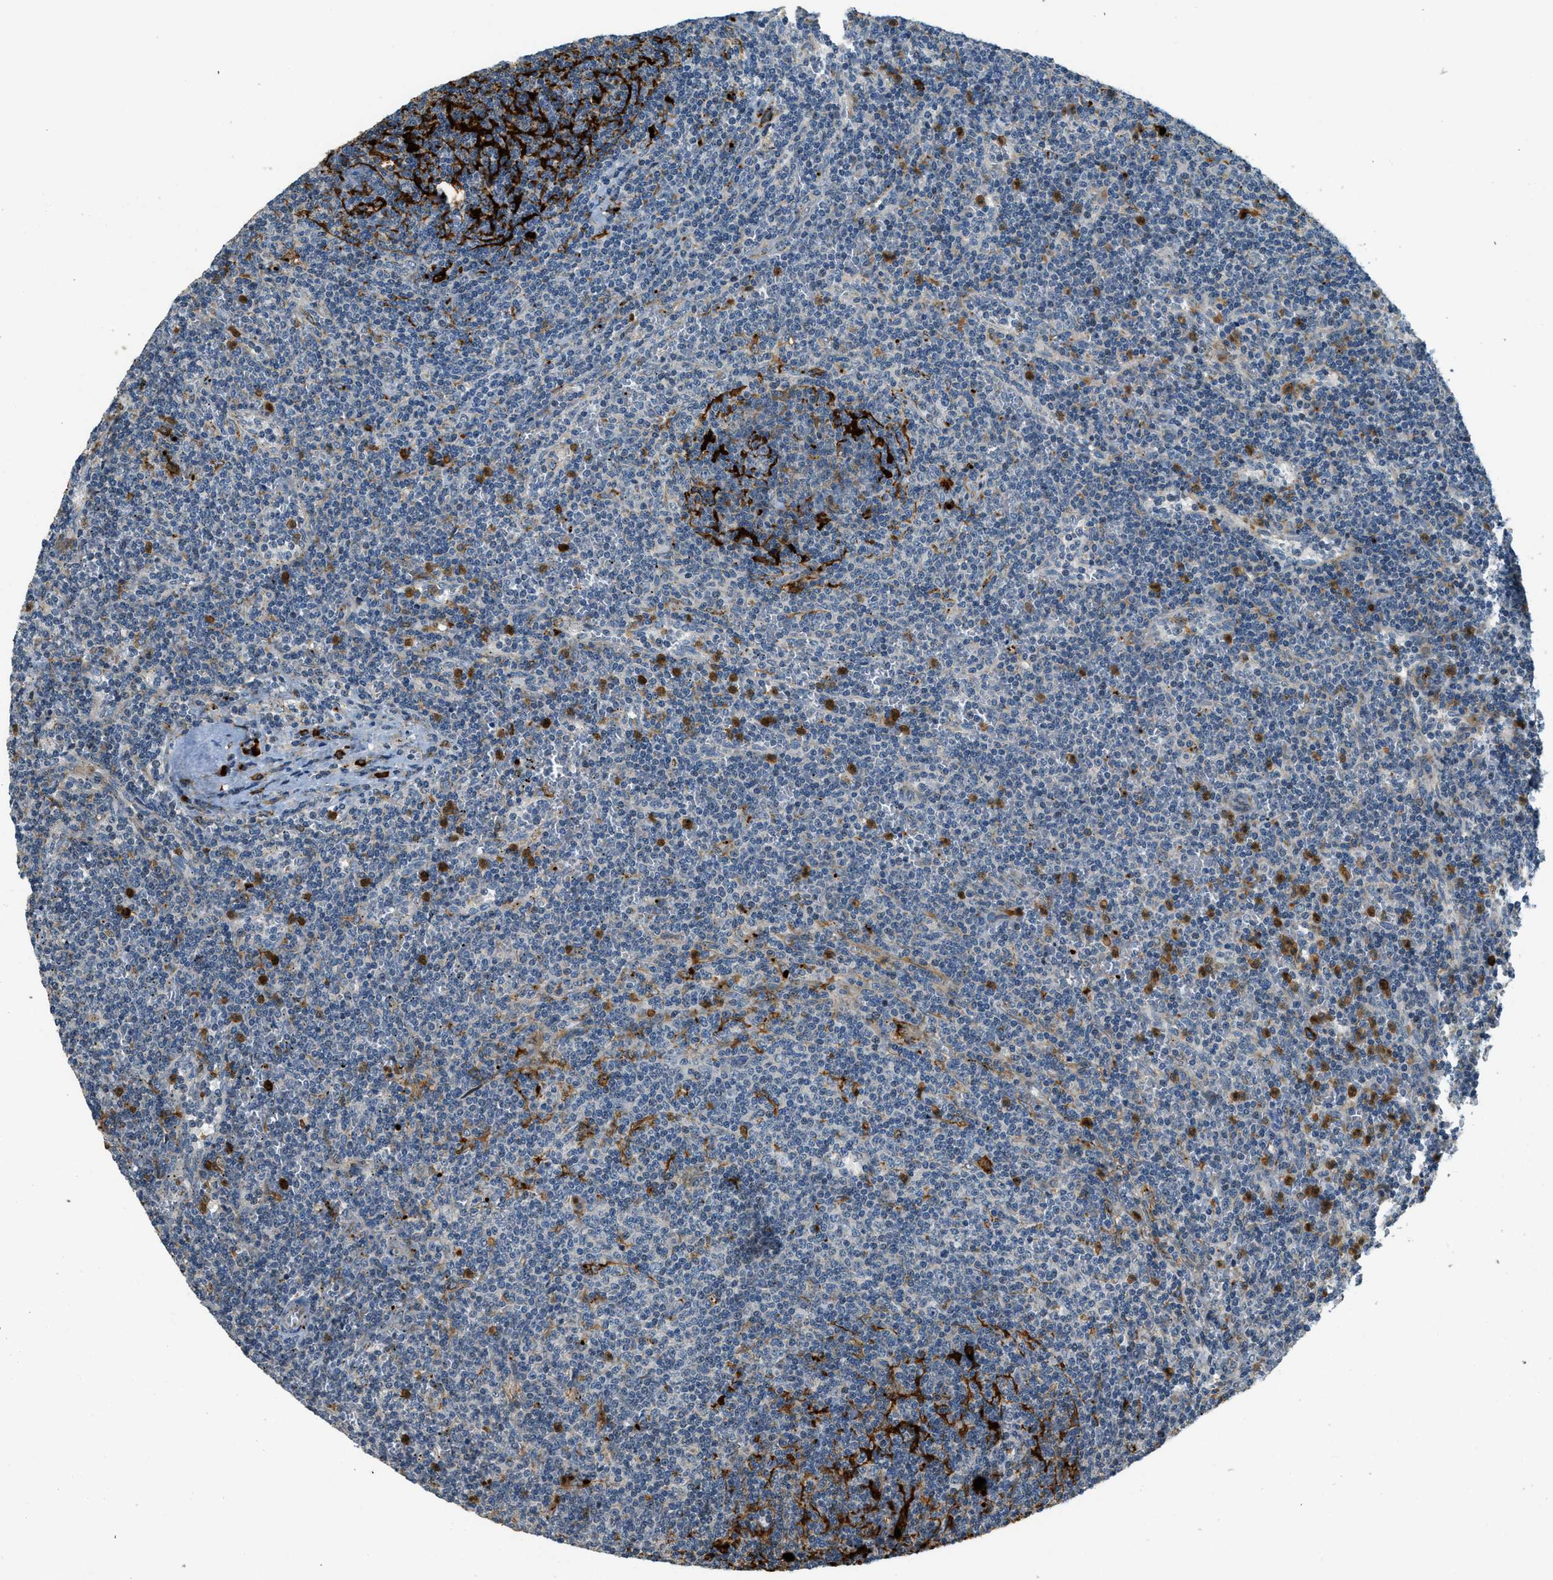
{"staining": {"intensity": "negative", "quantity": "none", "location": "none"}, "tissue": "lymphoma", "cell_type": "Tumor cells", "image_type": "cancer", "snomed": [{"axis": "morphology", "description": "Malignant lymphoma, non-Hodgkin's type, Low grade"}, {"axis": "topography", "description": "Spleen"}], "caption": "This is an immunohistochemistry (IHC) histopathology image of malignant lymphoma, non-Hodgkin's type (low-grade). There is no positivity in tumor cells.", "gene": "HERC2", "patient": {"sex": "female", "age": 50}}